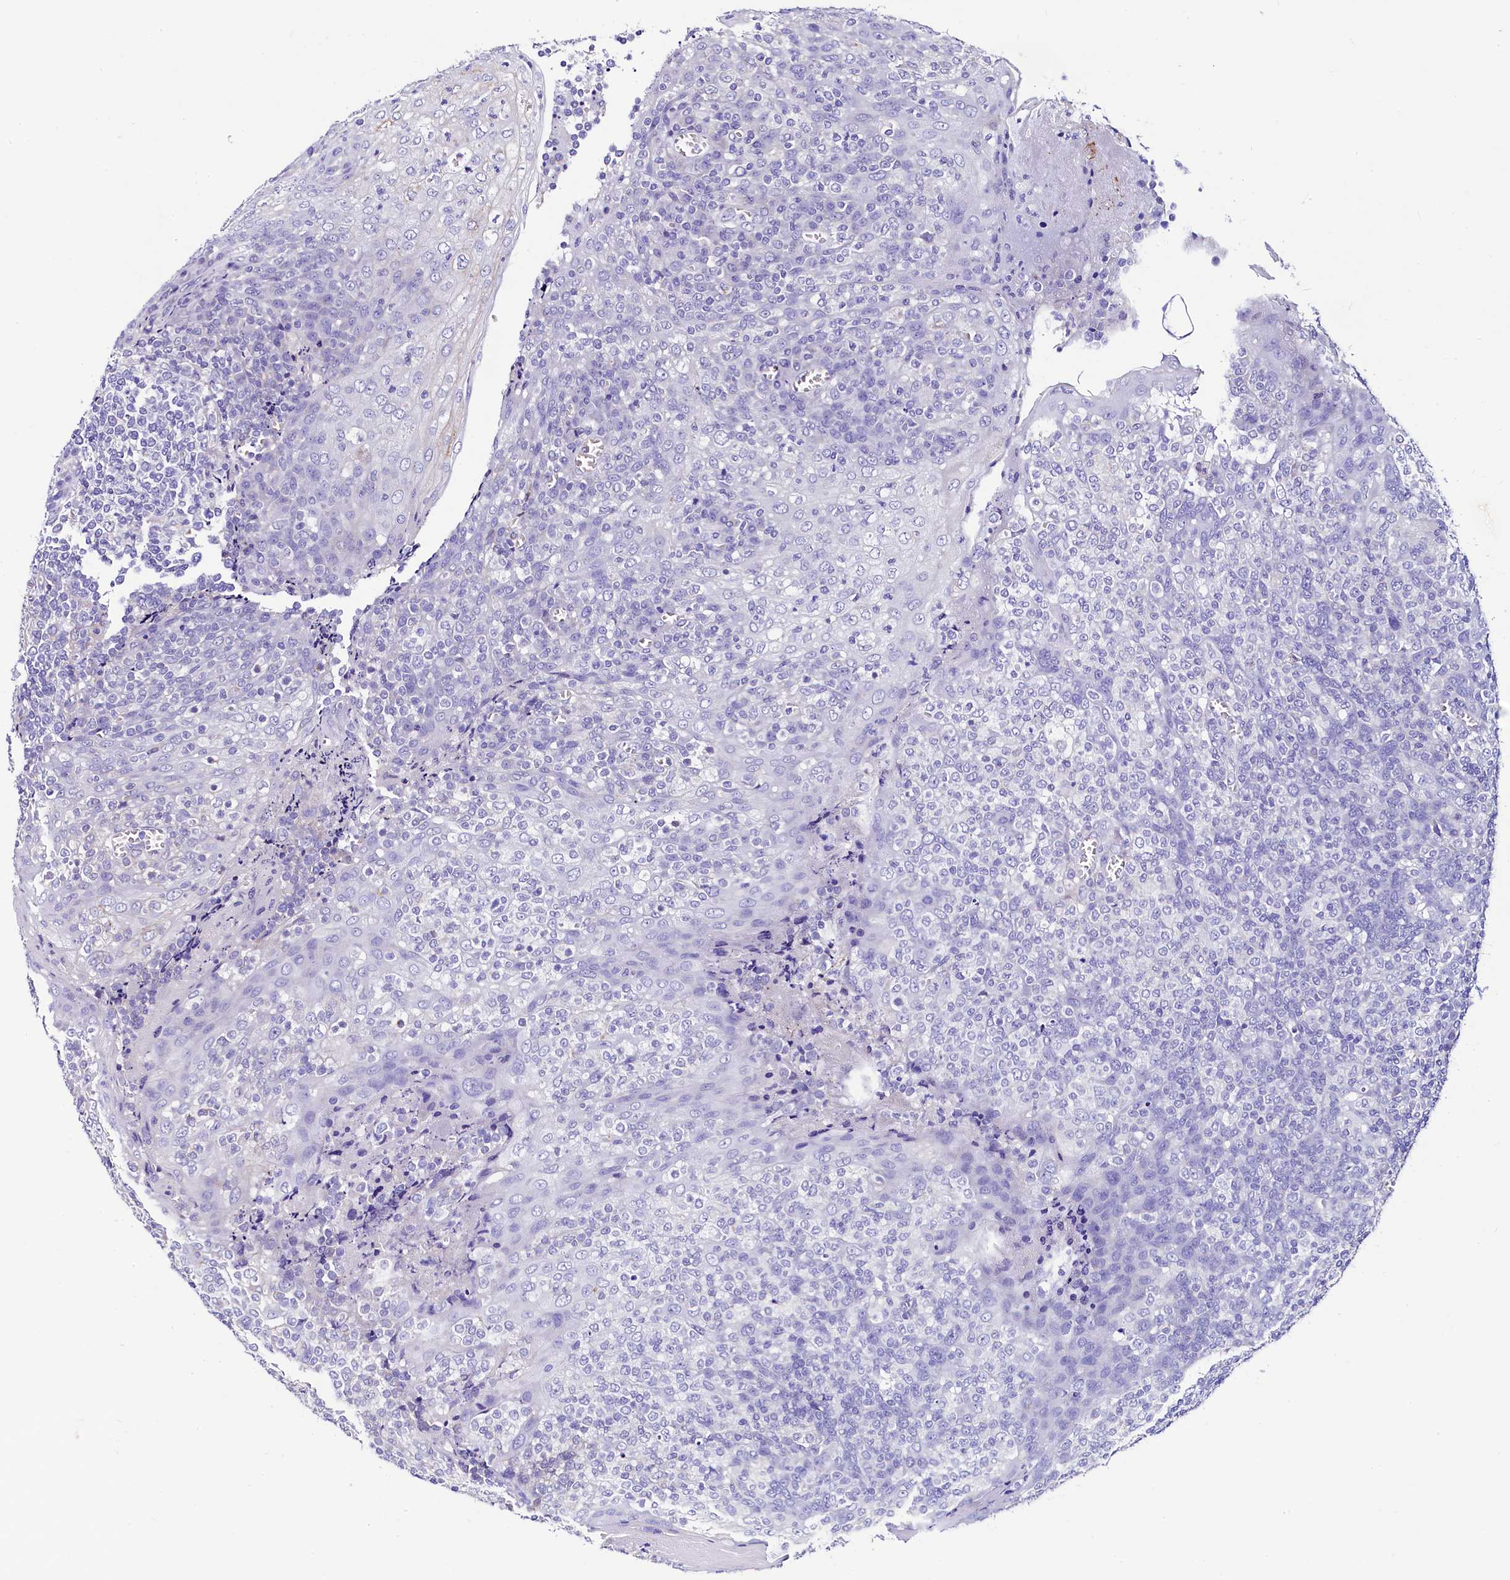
{"staining": {"intensity": "negative", "quantity": "none", "location": "none"}, "tissue": "tonsil", "cell_type": "Germinal center cells", "image_type": "normal", "snomed": [{"axis": "morphology", "description": "Normal tissue, NOS"}, {"axis": "topography", "description": "Tonsil"}], "caption": "Germinal center cells show no significant staining in unremarkable tonsil. The staining is performed using DAB brown chromogen with nuclei counter-stained in using hematoxylin.", "gene": "RBP3", "patient": {"sex": "female", "age": 19}}